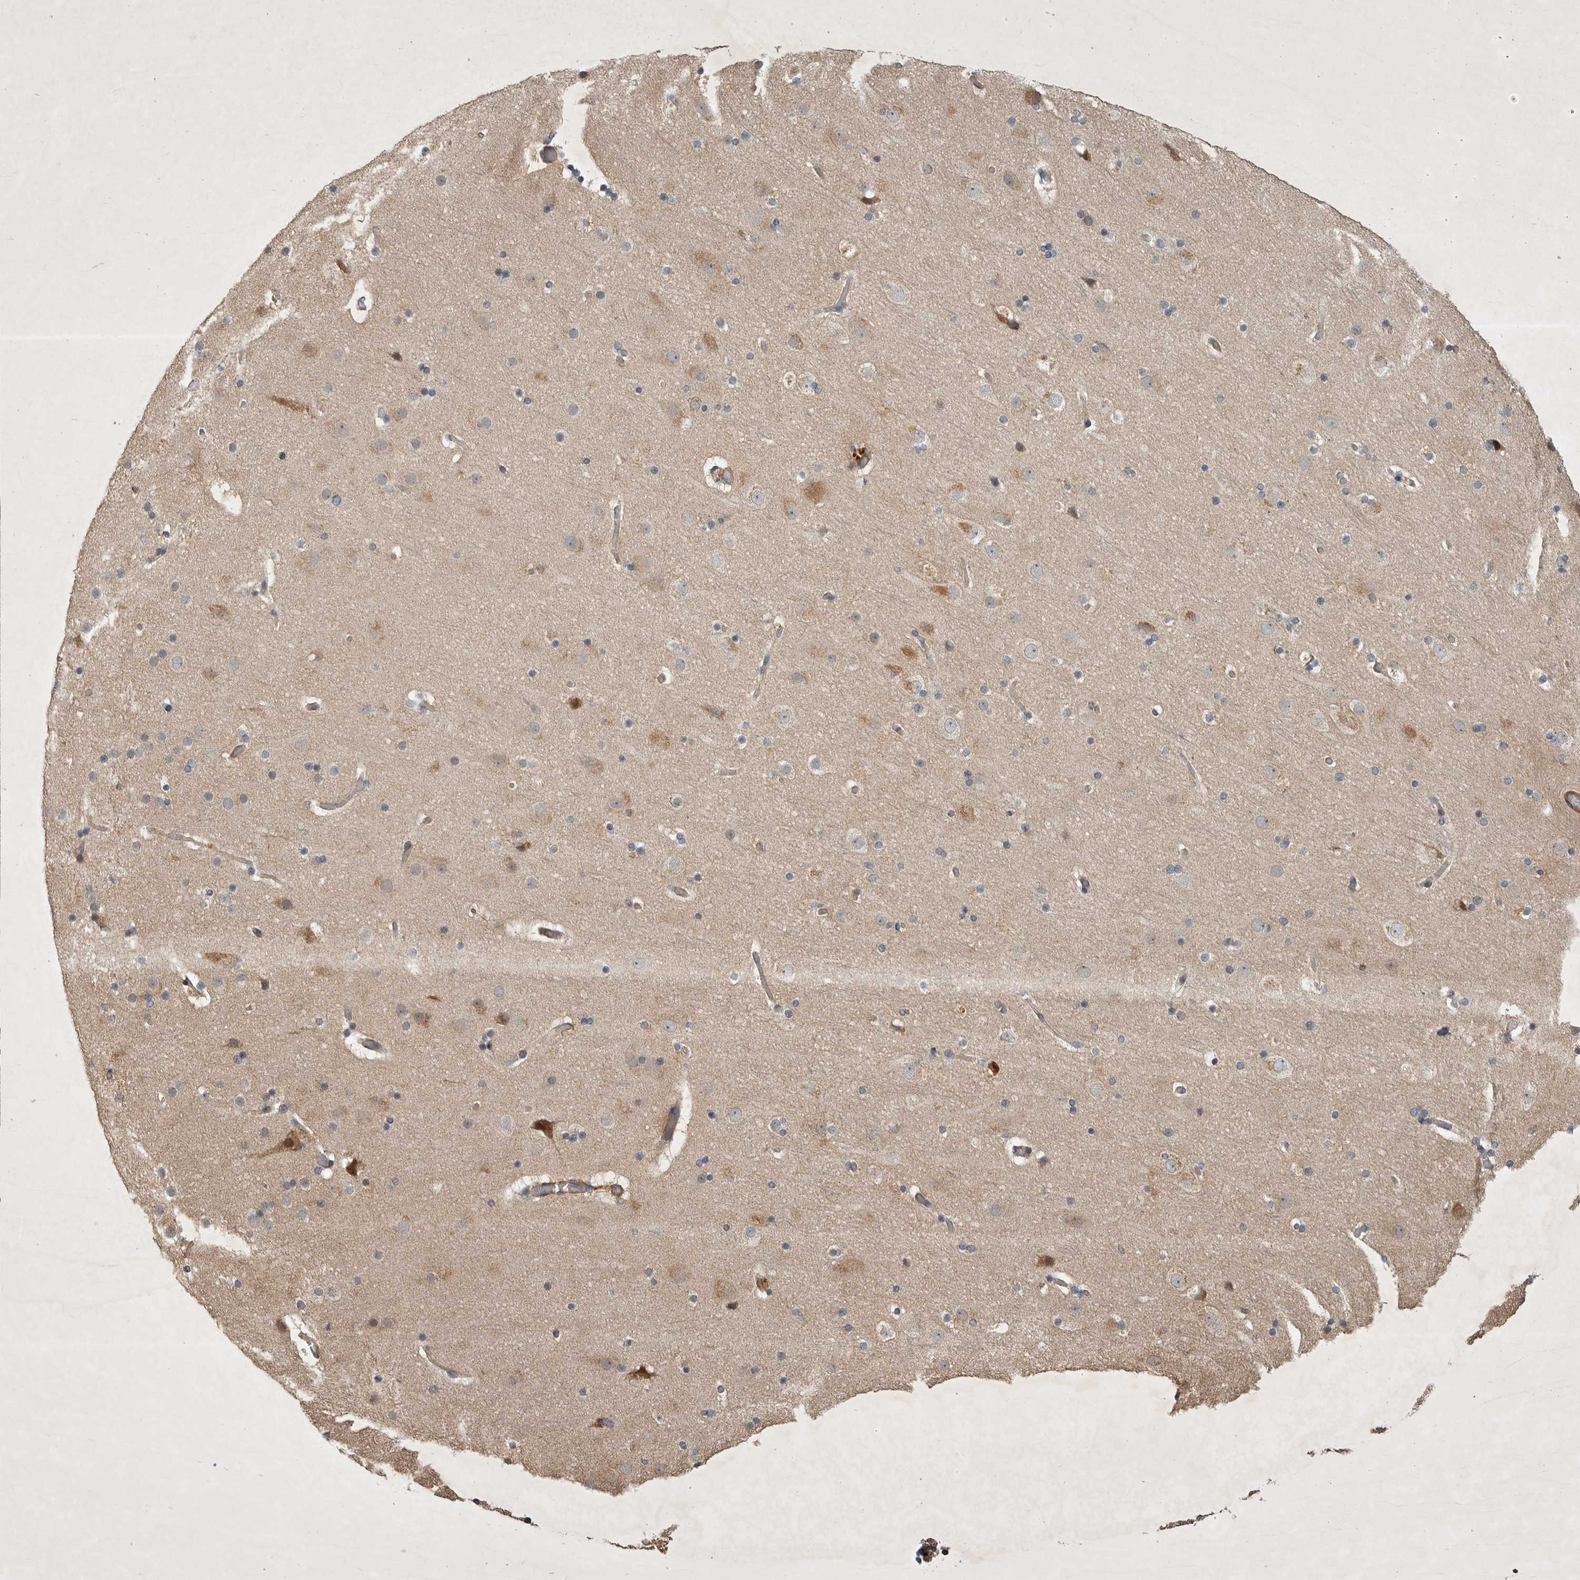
{"staining": {"intensity": "negative", "quantity": "none", "location": "none"}, "tissue": "cerebral cortex", "cell_type": "Endothelial cells", "image_type": "normal", "snomed": [{"axis": "morphology", "description": "Normal tissue, NOS"}, {"axis": "topography", "description": "Cerebral cortex"}], "caption": "Immunohistochemical staining of normal human cerebral cortex demonstrates no significant staining in endothelial cells.", "gene": "EDEM3", "patient": {"sex": "male", "age": 57}}